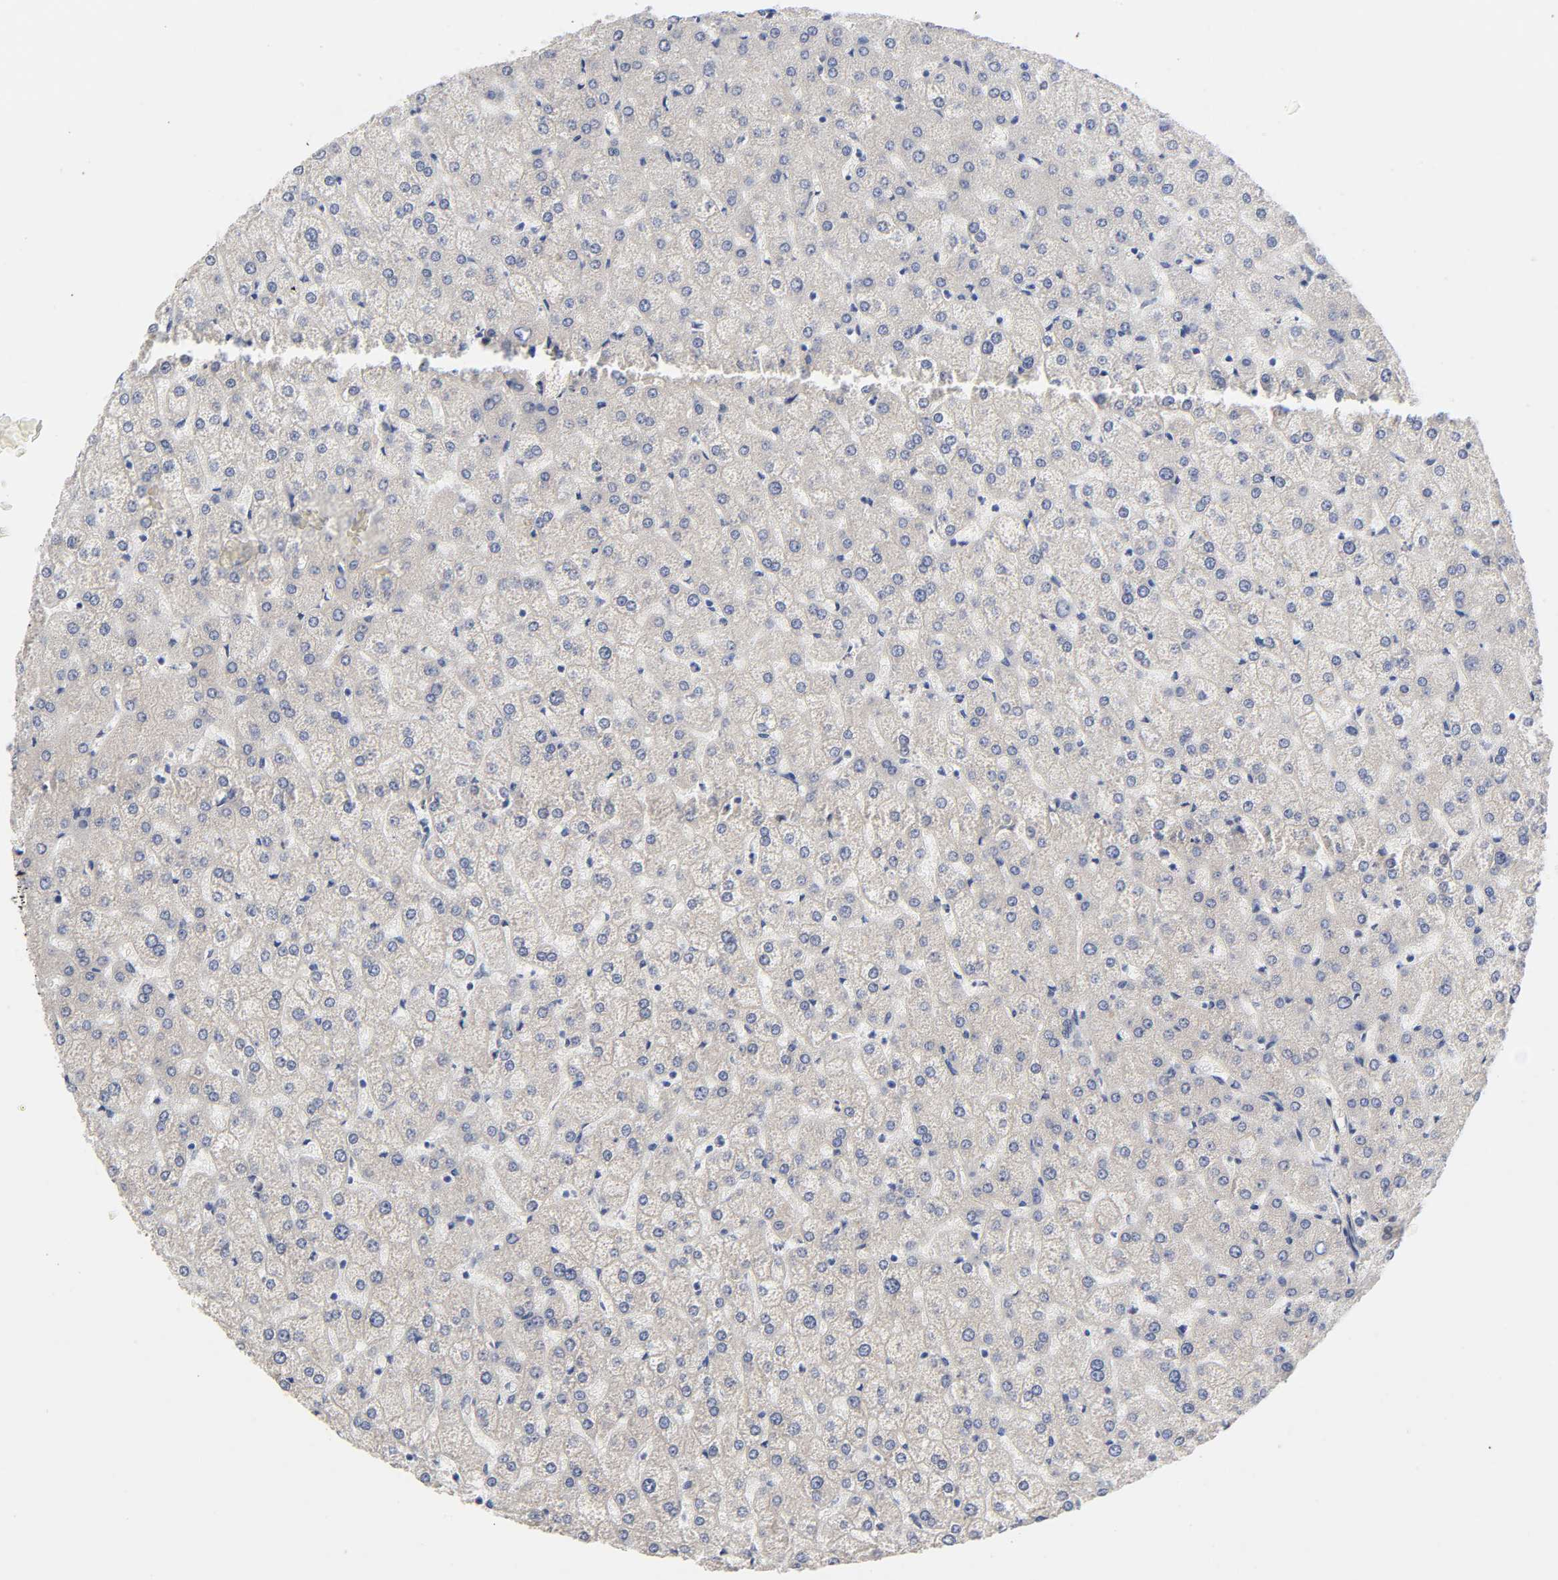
{"staining": {"intensity": "negative", "quantity": "none", "location": "none"}, "tissue": "liver", "cell_type": "Cholangiocytes", "image_type": "normal", "snomed": [{"axis": "morphology", "description": "Normal tissue, NOS"}, {"axis": "topography", "description": "Liver"}], "caption": "Immunohistochemistry (IHC) photomicrograph of benign liver: human liver stained with DAB (3,3'-diaminobenzidine) exhibits no significant protein positivity in cholangiocytes.", "gene": "RAB13", "patient": {"sex": "female", "age": 32}}